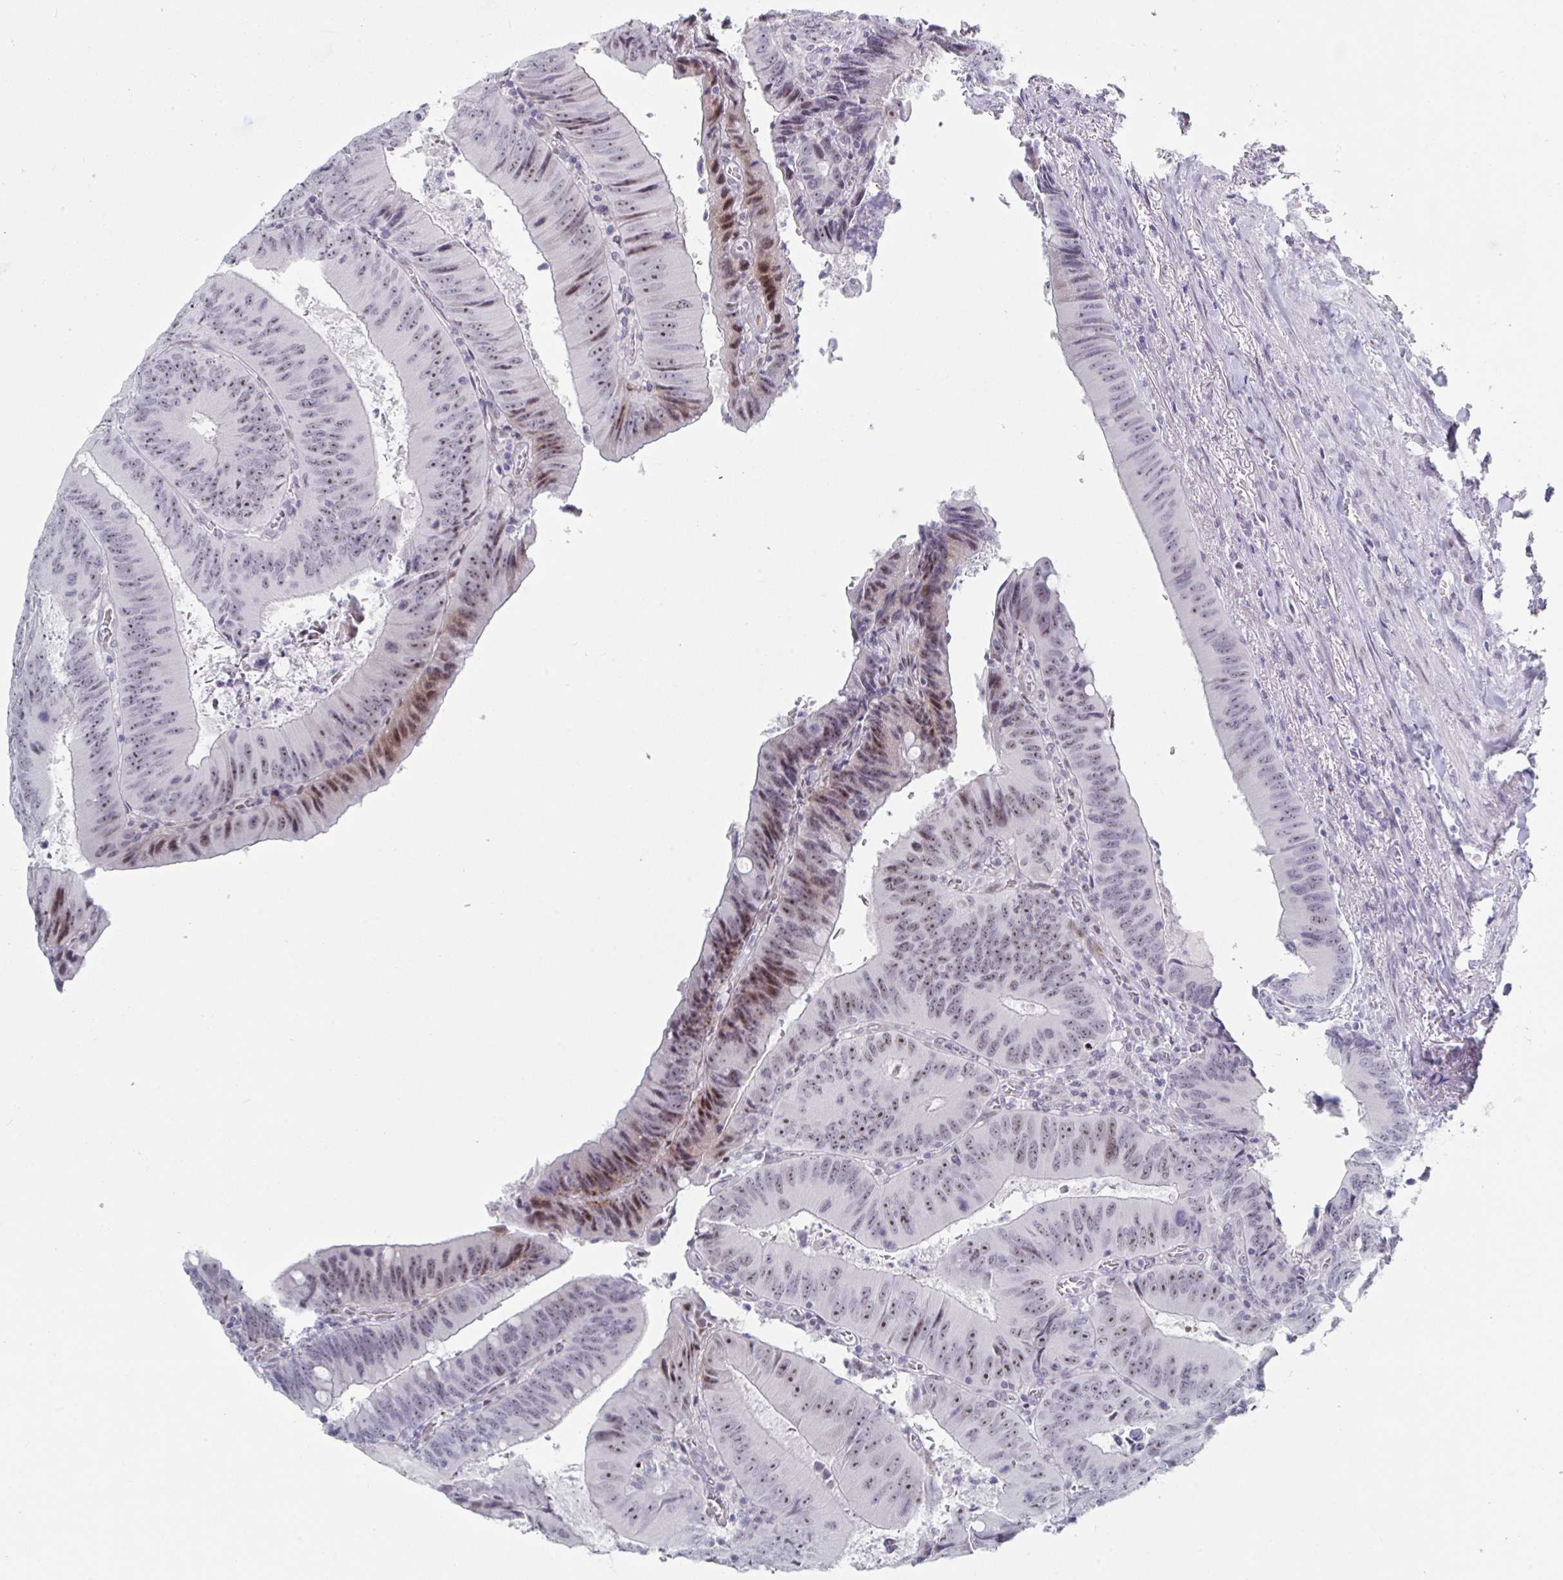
{"staining": {"intensity": "moderate", "quantity": ">75%", "location": "nuclear"}, "tissue": "colorectal cancer", "cell_type": "Tumor cells", "image_type": "cancer", "snomed": [{"axis": "morphology", "description": "Adenocarcinoma, NOS"}, {"axis": "topography", "description": "Rectum"}], "caption": "Protein staining shows moderate nuclear positivity in approximately >75% of tumor cells in colorectal adenocarcinoma.", "gene": "NR1H2", "patient": {"sex": "female", "age": 72}}